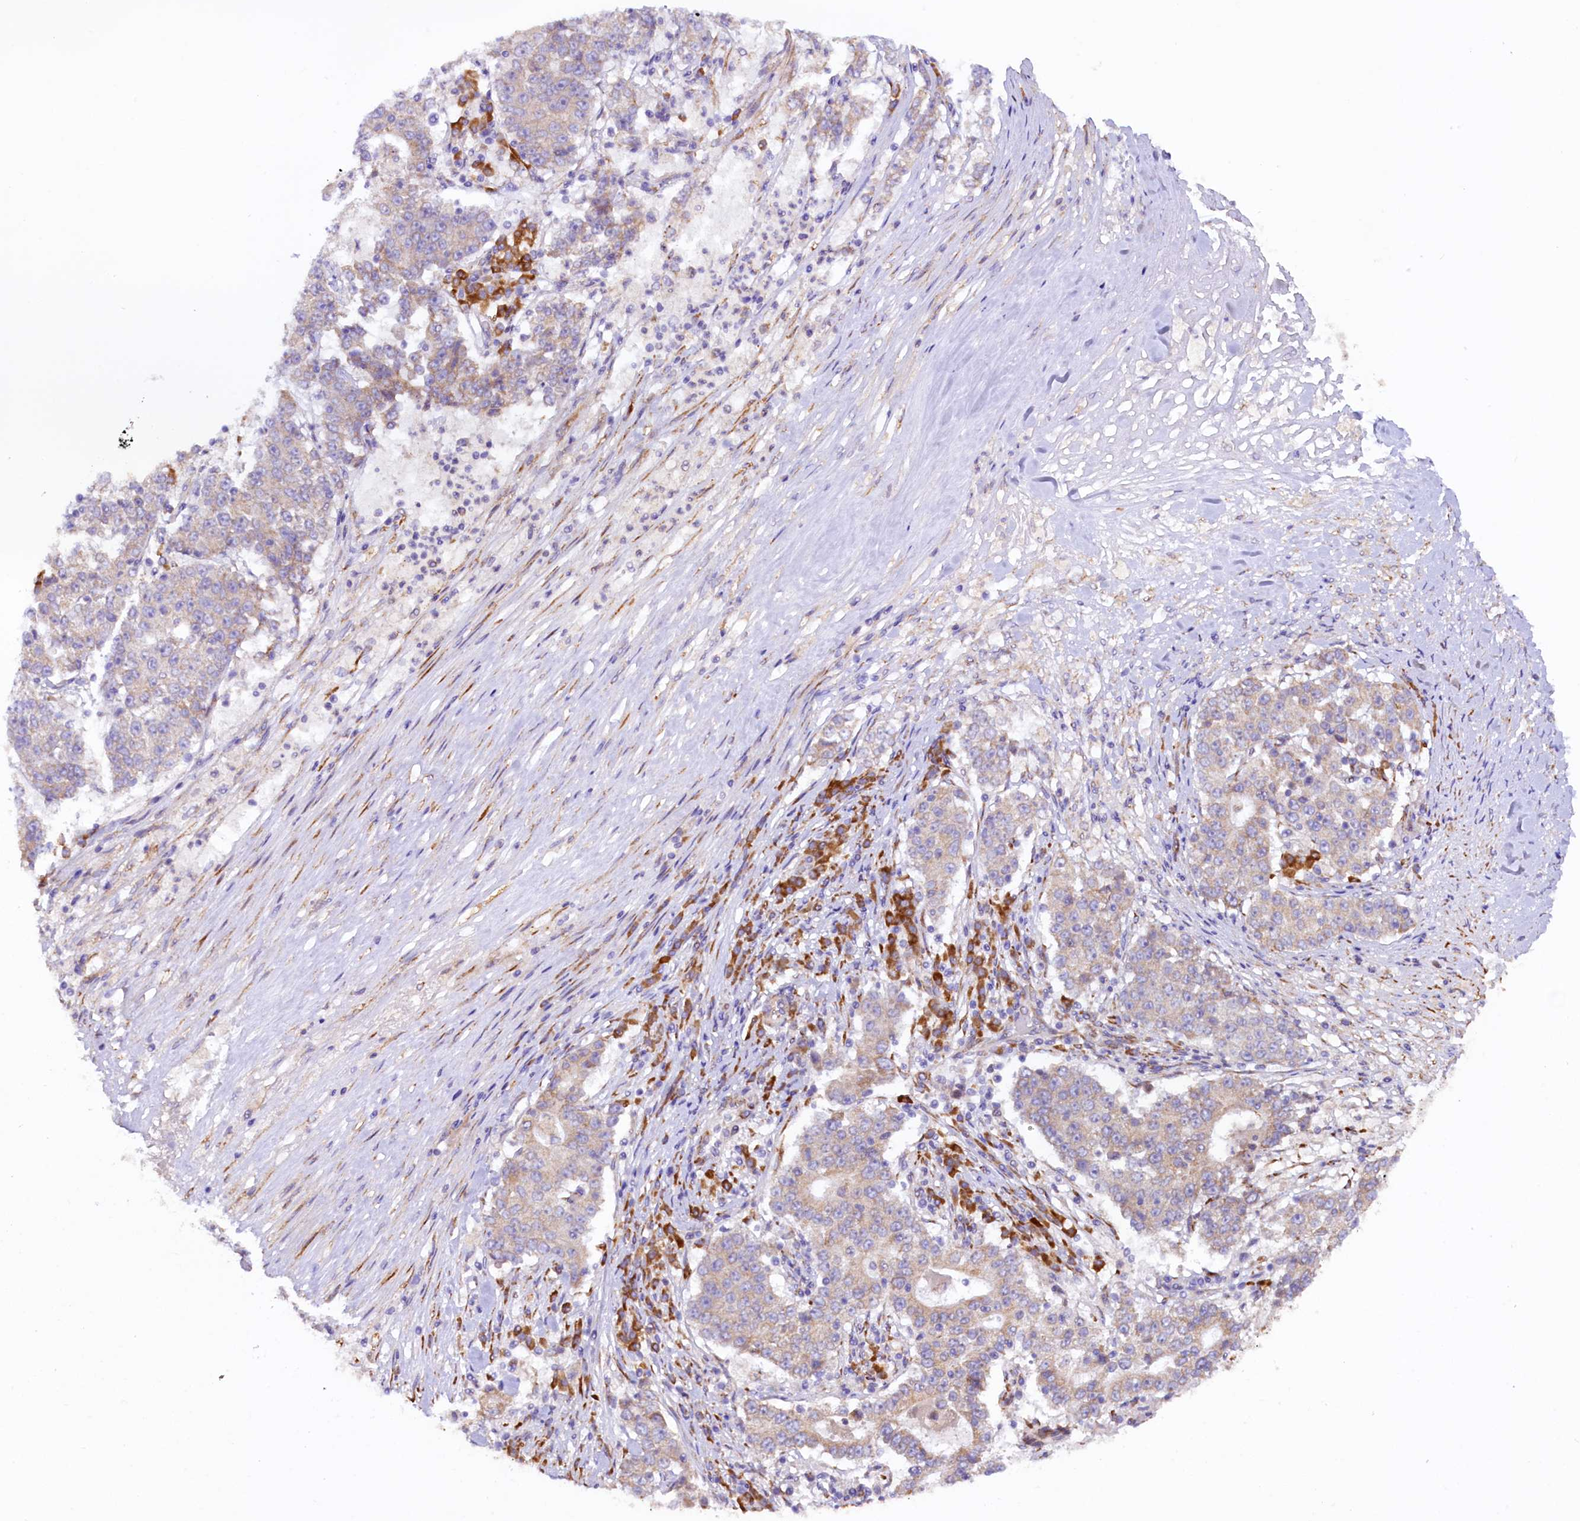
{"staining": {"intensity": "weak", "quantity": "25%-75%", "location": "cytoplasmic/membranous"}, "tissue": "stomach cancer", "cell_type": "Tumor cells", "image_type": "cancer", "snomed": [{"axis": "morphology", "description": "Adenocarcinoma, NOS"}, {"axis": "topography", "description": "Stomach"}], "caption": "Immunohistochemistry (IHC) staining of stomach cancer, which demonstrates low levels of weak cytoplasmic/membranous expression in about 25%-75% of tumor cells indicating weak cytoplasmic/membranous protein expression. The staining was performed using DAB (brown) for protein detection and nuclei were counterstained in hematoxylin (blue).", "gene": "SSC5D", "patient": {"sex": "male", "age": 59}}